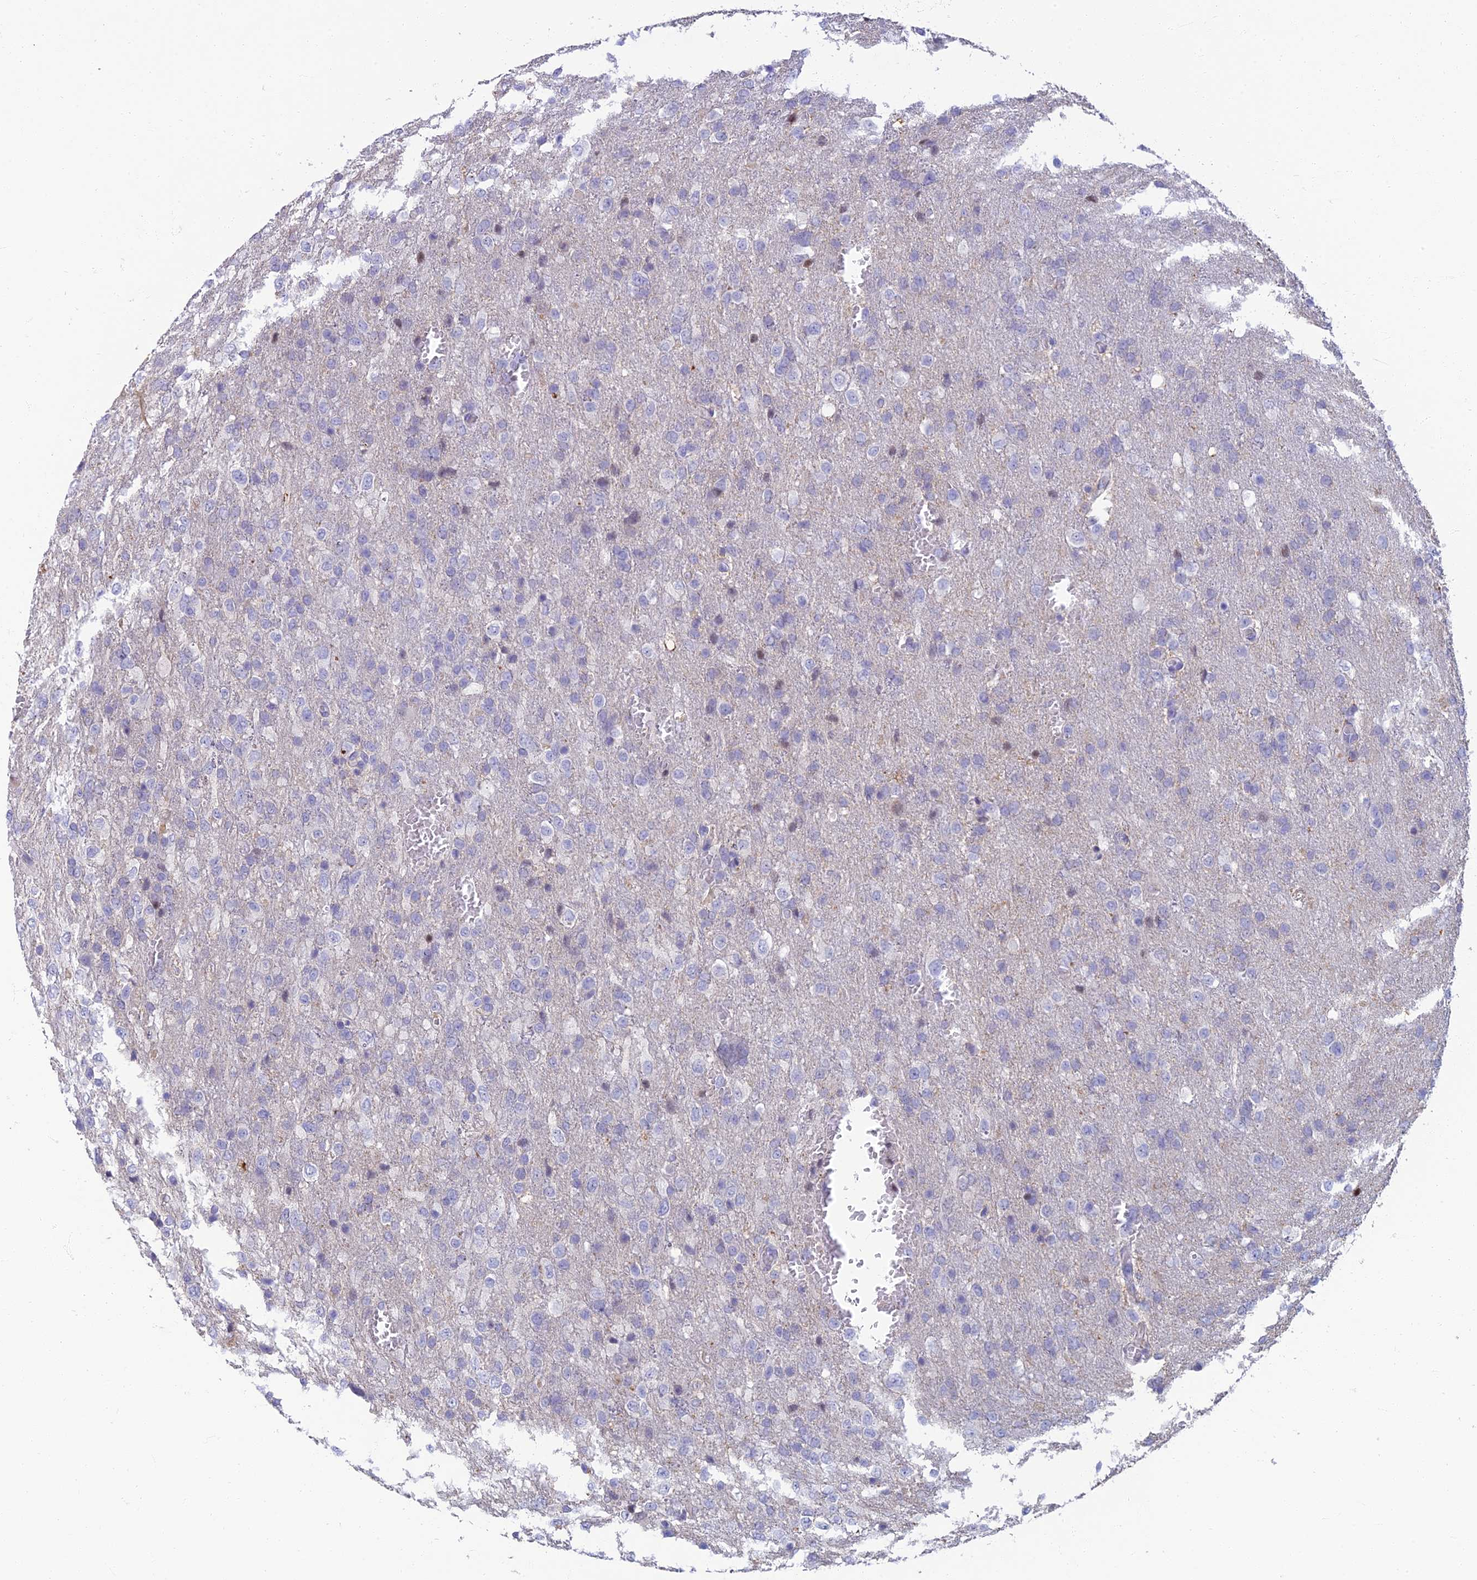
{"staining": {"intensity": "negative", "quantity": "none", "location": "none"}, "tissue": "glioma", "cell_type": "Tumor cells", "image_type": "cancer", "snomed": [{"axis": "morphology", "description": "Glioma, malignant, High grade"}, {"axis": "topography", "description": "Brain"}], "caption": "Immunohistochemical staining of human malignant glioma (high-grade) displays no significant expression in tumor cells.", "gene": "NEURL1", "patient": {"sex": "female", "age": 74}}